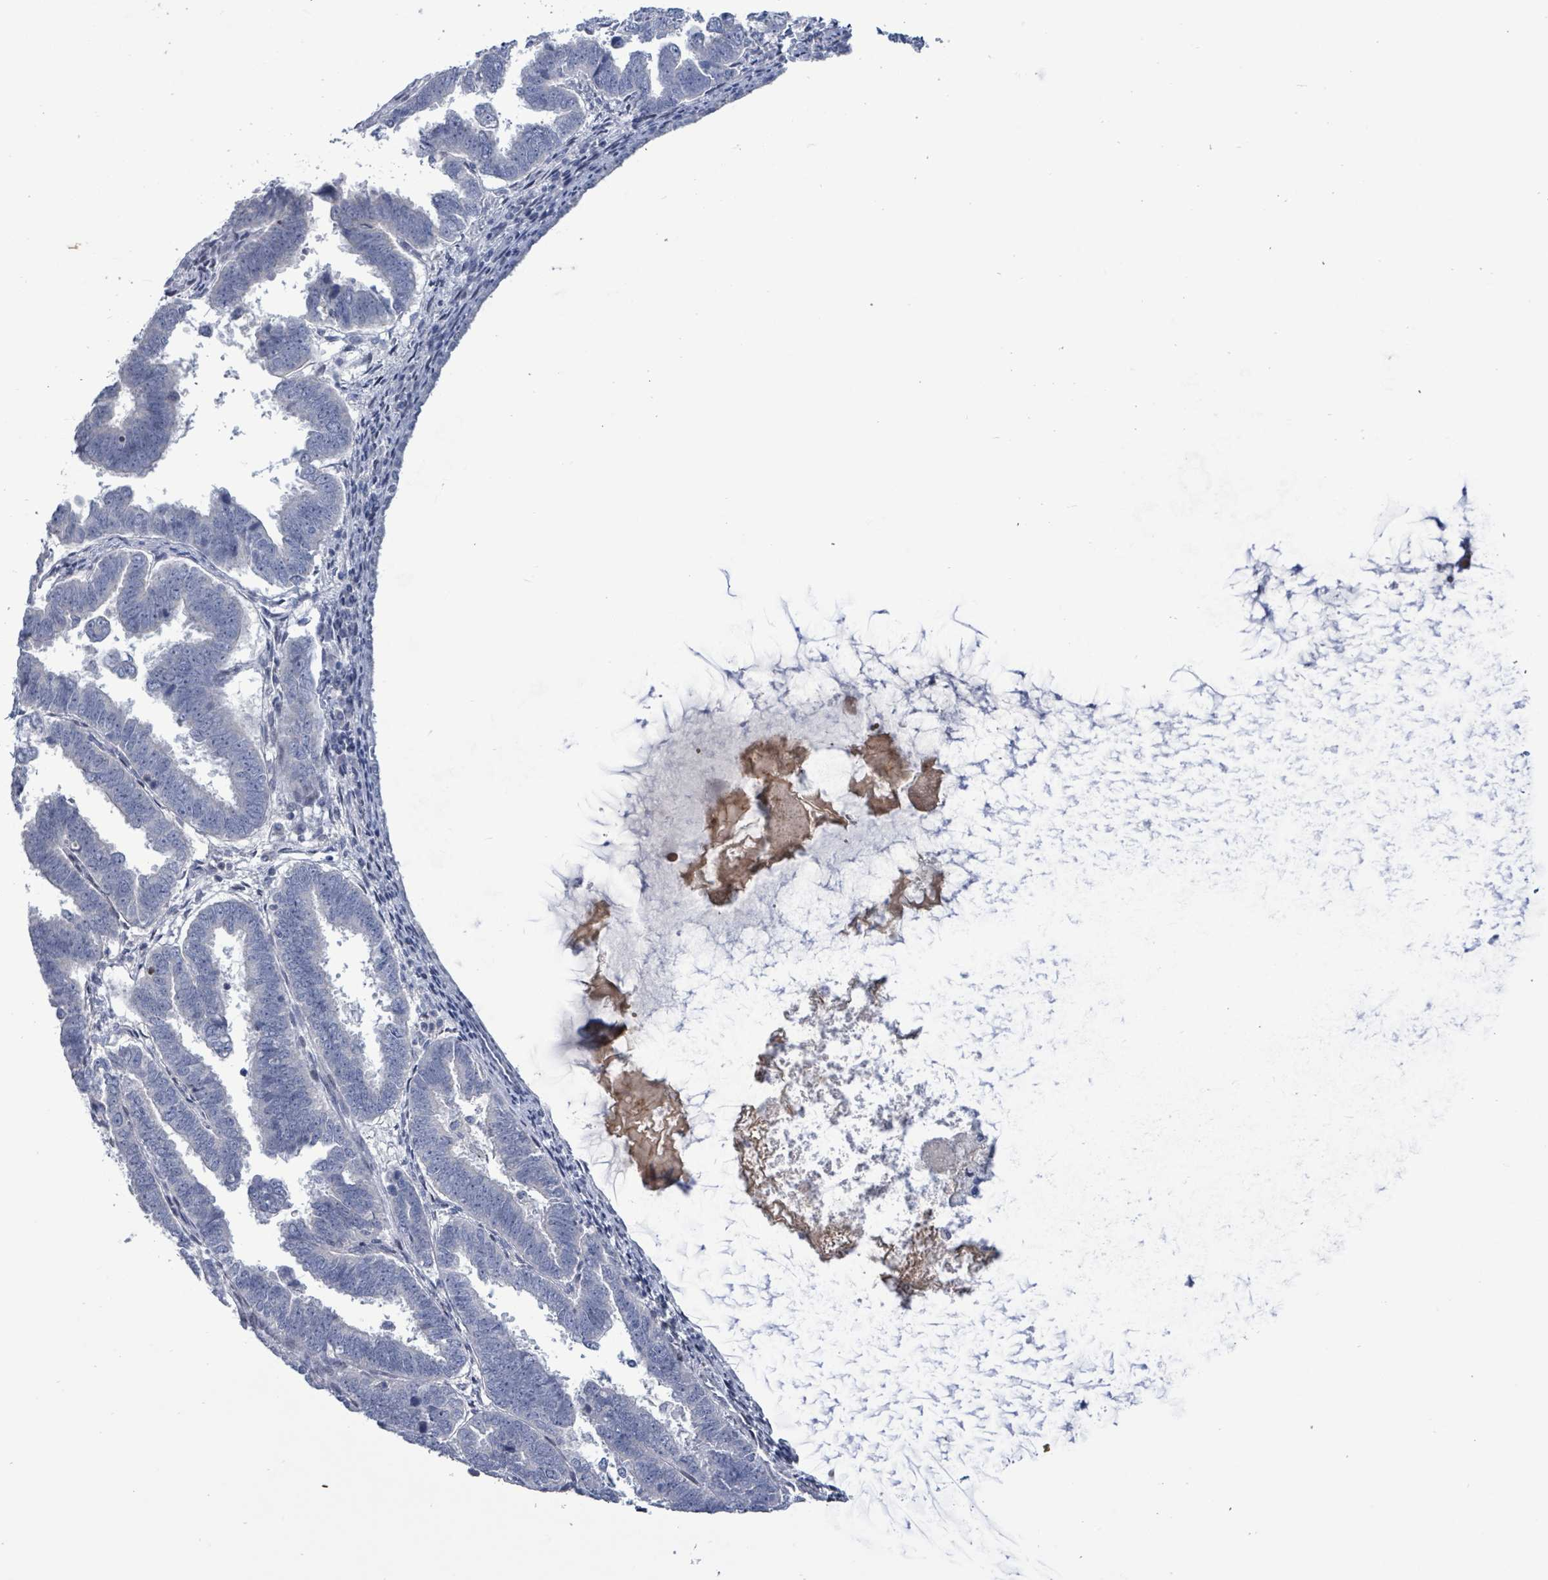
{"staining": {"intensity": "negative", "quantity": "none", "location": "none"}, "tissue": "endometrial cancer", "cell_type": "Tumor cells", "image_type": "cancer", "snomed": [{"axis": "morphology", "description": "Adenocarcinoma, NOS"}, {"axis": "topography", "description": "Endometrium"}], "caption": "Tumor cells show no significant protein expression in endometrial cancer.", "gene": "NTN3", "patient": {"sex": "female", "age": 75}}